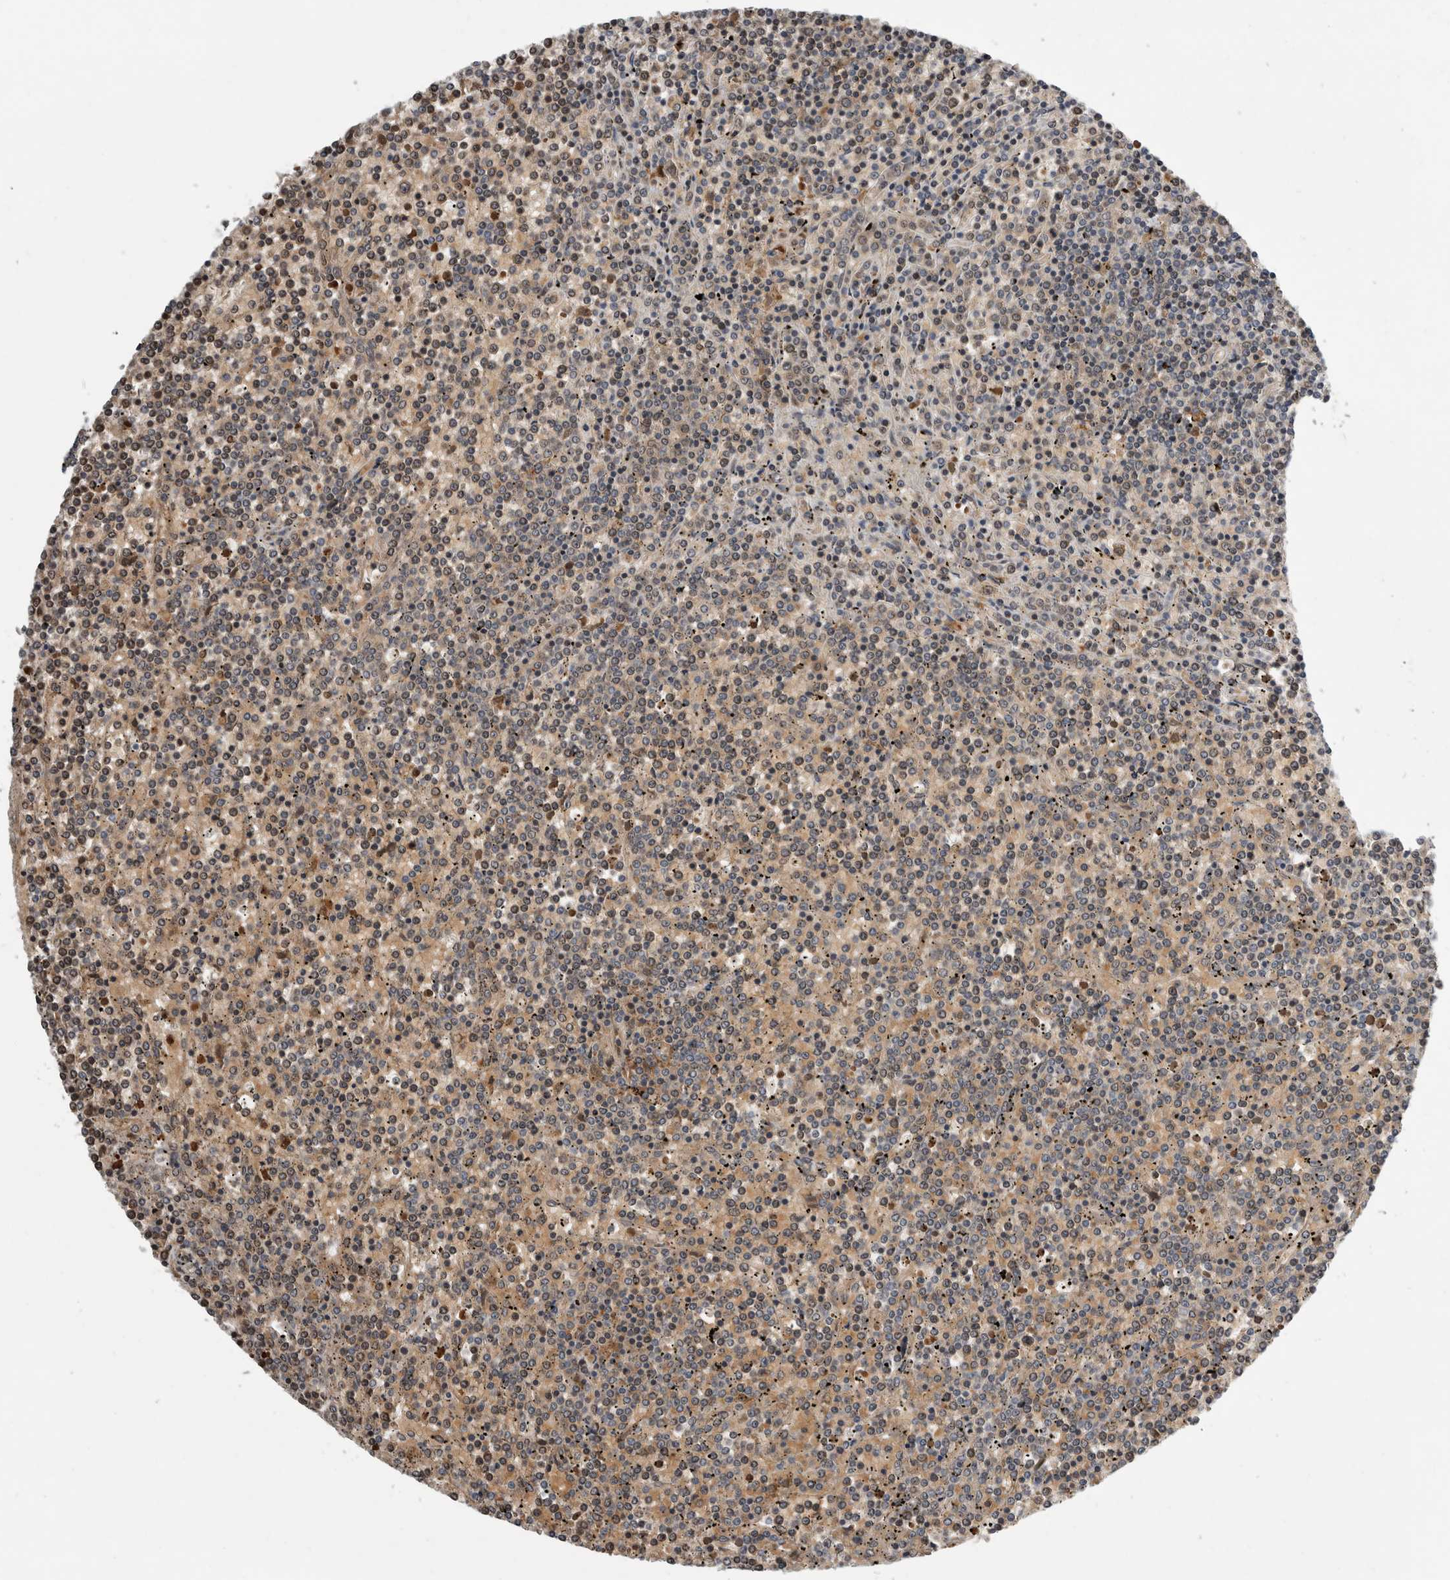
{"staining": {"intensity": "weak", "quantity": "25%-75%", "location": "cytoplasmic/membranous,nuclear"}, "tissue": "lymphoma", "cell_type": "Tumor cells", "image_type": "cancer", "snomed": [{"axis": "morphology", "description": "Malignant lymphoma, non-Hodgkin's type, Low grade"}, {"axis": "topography", "description": "Spleen"}], "caption": "An image of malignant lymphoma, non-Hodgkin's type (low-grade) stained for a protein exhibits weak cytoplasmic/membranous and nuclear brown staining in tumor cells. (Brightfield microscopy of DAB IHC at high magnification).", "gene": "APOL2", "patient": {"sex": "female", "age": 19}}